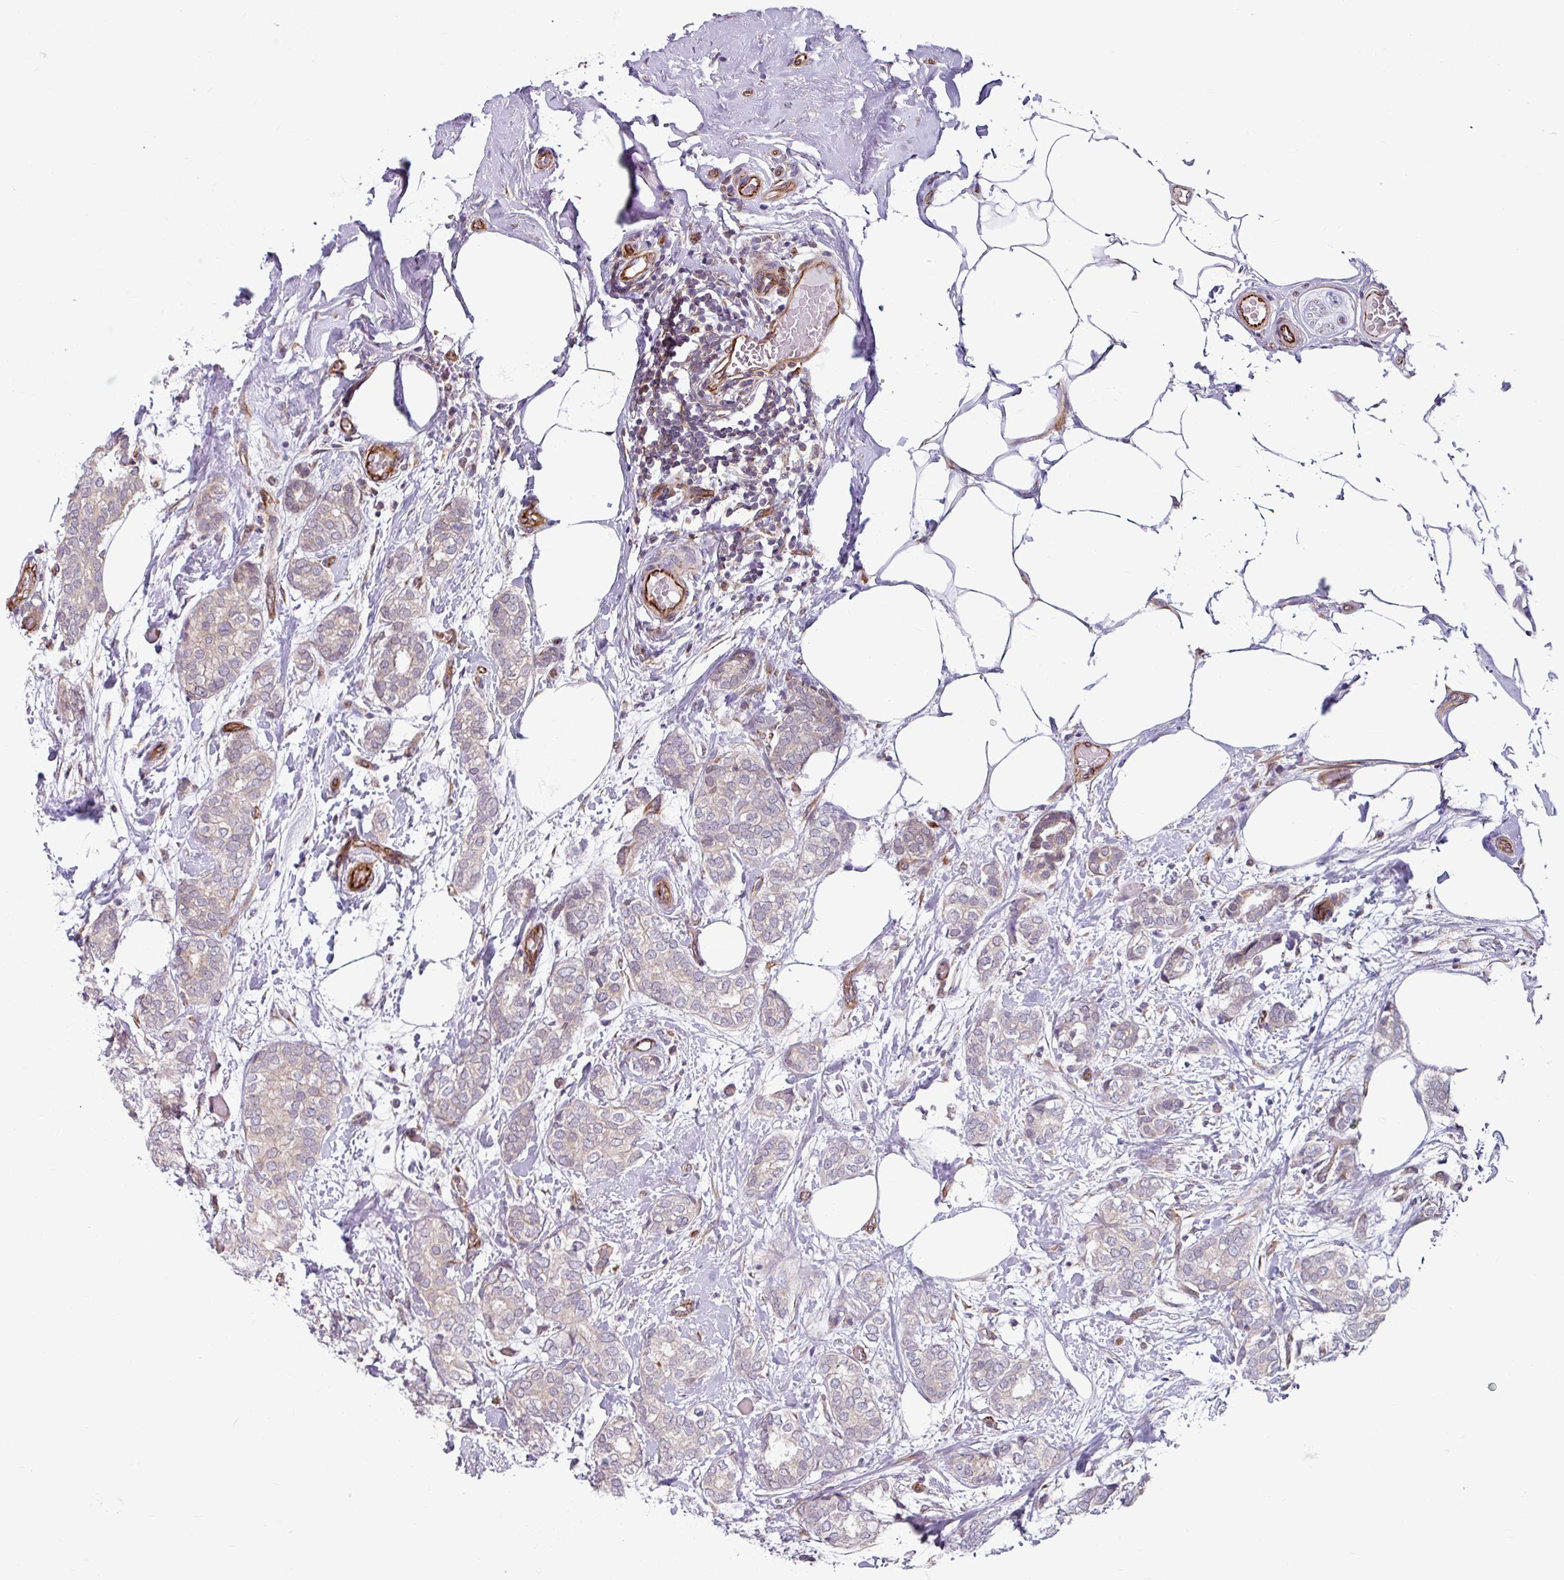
{"staining": {"intensity": "negative", "quantity": "none", "location": "none"}, "tissue": "breast cancer", "cell_type": "Tumor cells", "image_type": "cancer", "snomed": [{"axis": "morphology", "description": "Duct carcinoma"}, {"axis": "topography", "description": "Breast"}], "caption": "Micrograph shows no significant protein positivity in tumor cells of intraductal carcinoma (breast).", "gene": "DAAM2", "patient": {"sex": "female", "age": 73}}